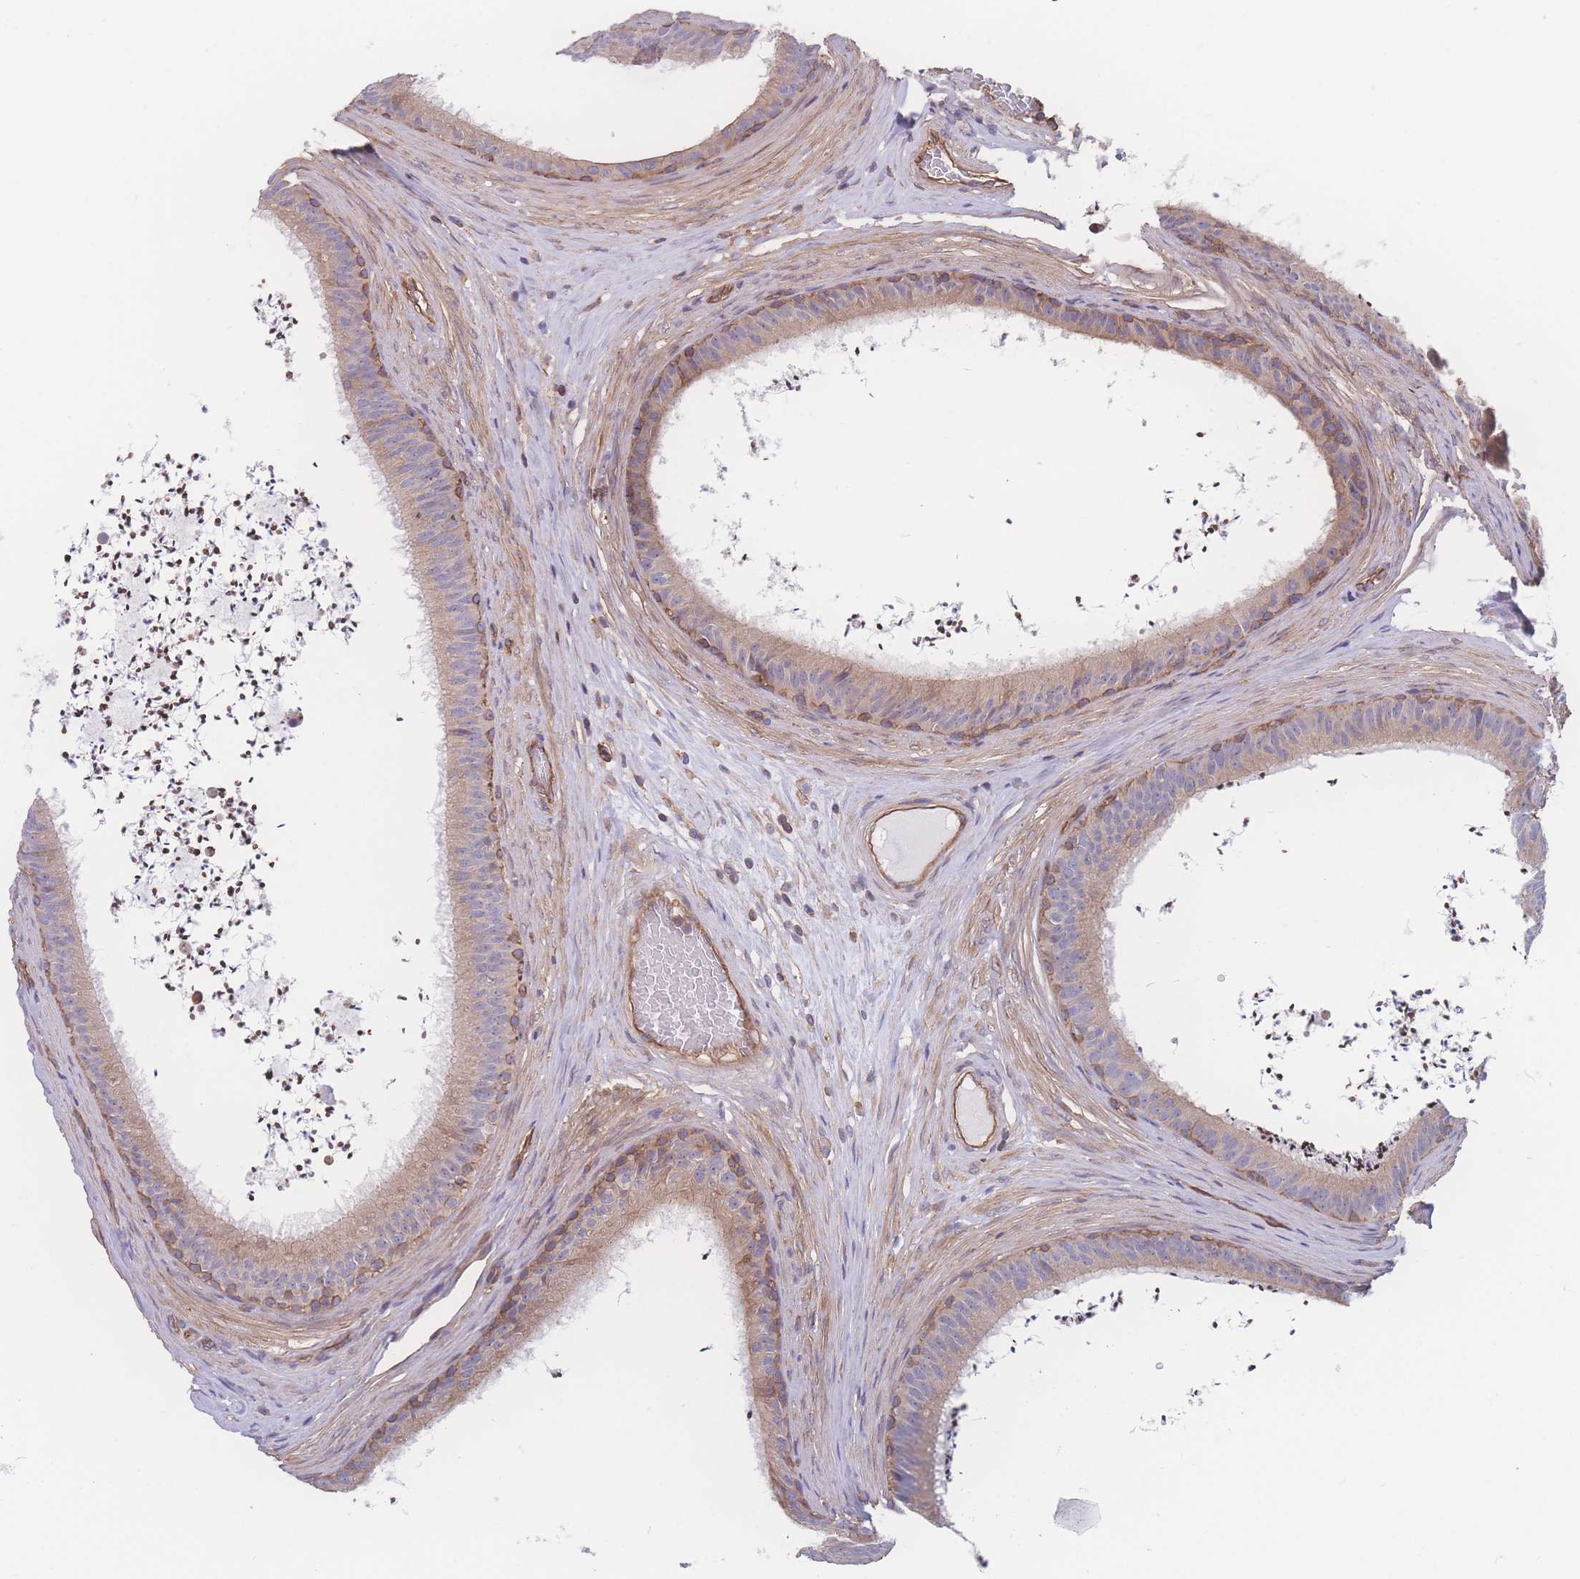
{"staining": {"intensity": "moderate", "quantity": "25%-75%", "location": "cytoplasmic/membranous"}, "tissue": "epididymis", "cell_type": "Glandular cells", "image_type": "normal", "snomed": [{"axis": "morphology", "description": "Normal tissue, NOS"}, {"axis": "topography", "description": "Testis"}, {"axis": "topography", "description": "Epididymis"}], "caption": "A photomicrograph showing moderate cytoplasmic/membranous staining in approximately 25%-75% of glandular cells in benign epididymis, as visualized by brown immunohistochemical staining.", "gene": "CFAP97", "patient": {"sex": "male", "age": 41}}